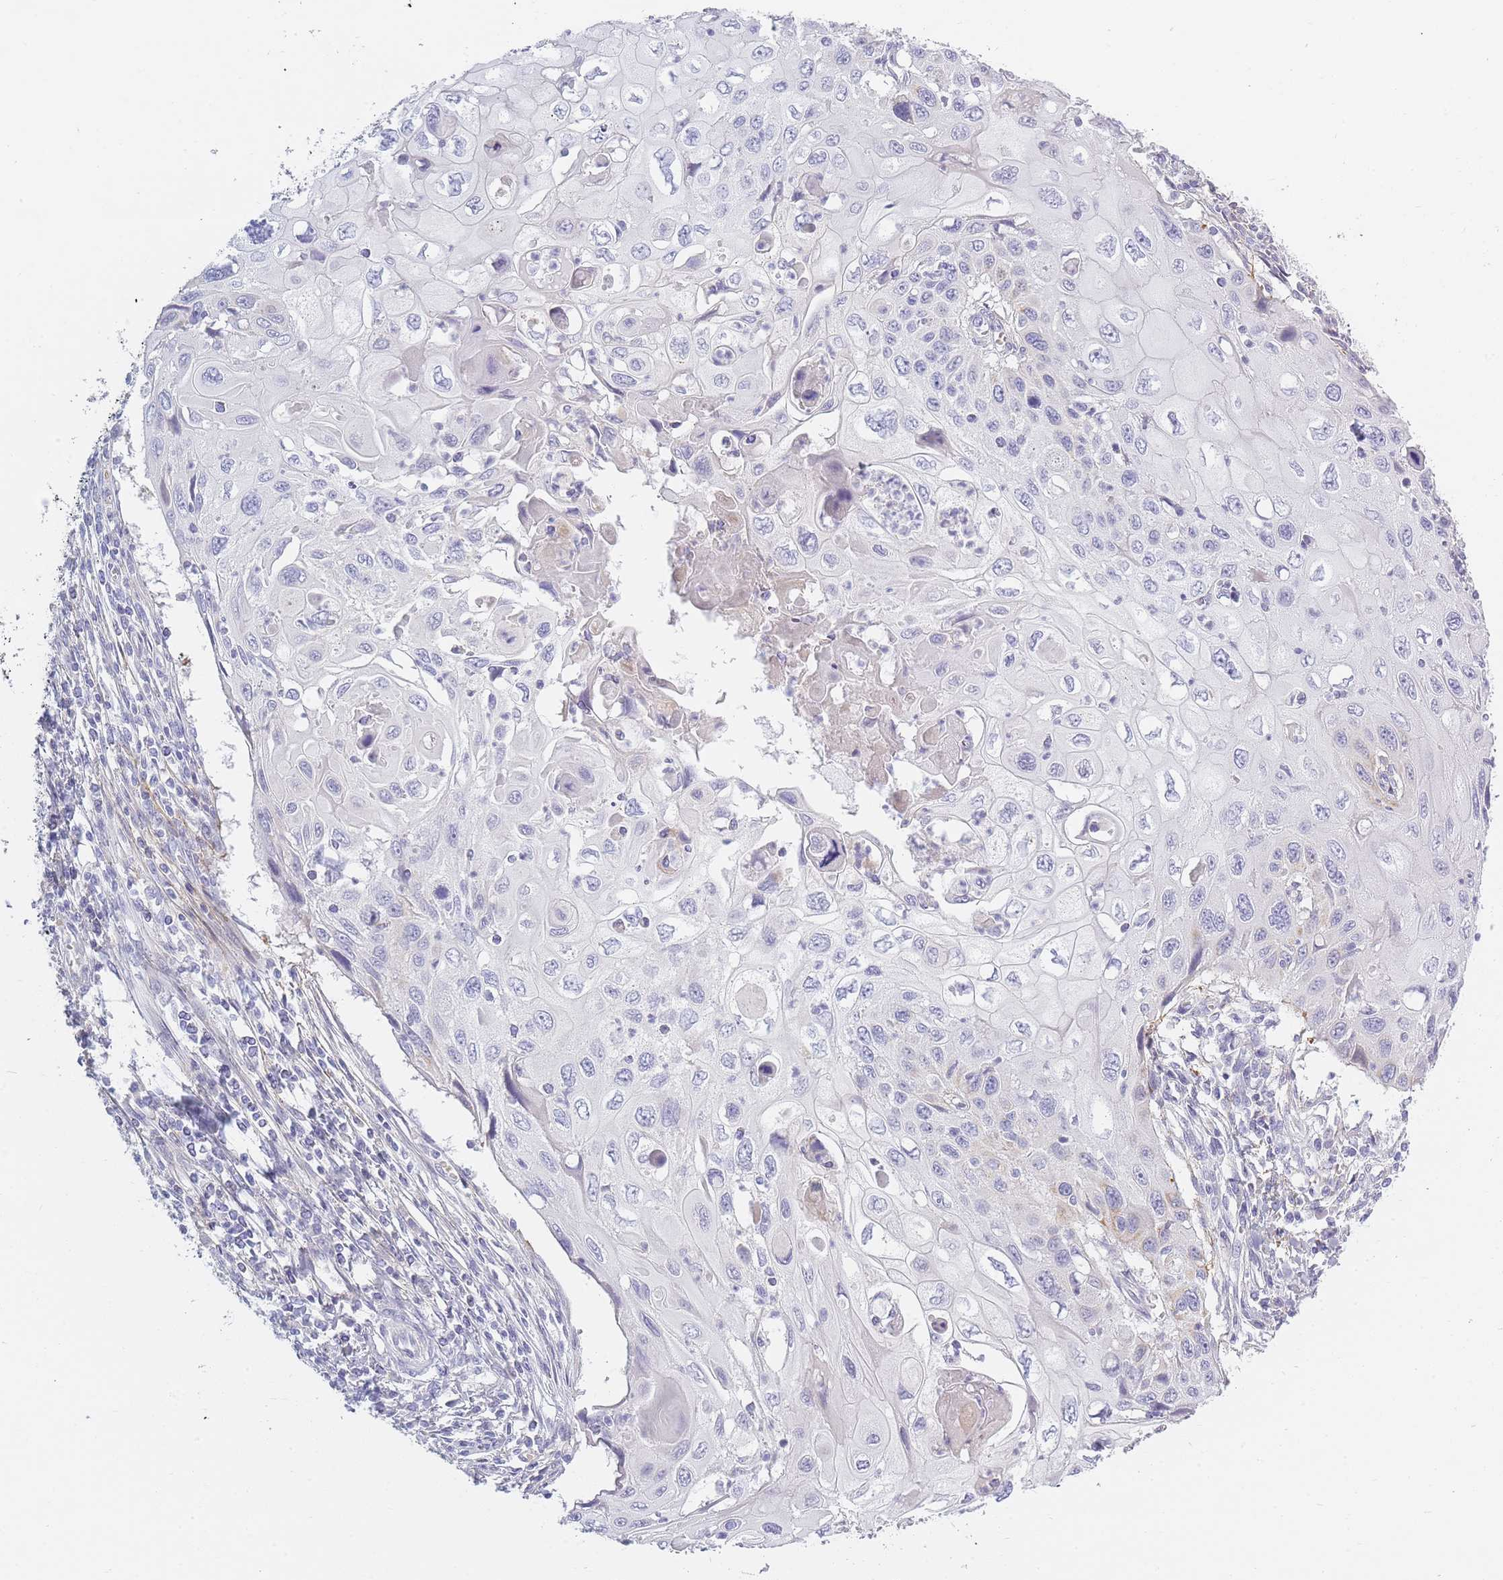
{"staining": {"intensity": "negative", "quantity": "none", "location": "none"}, "tissue": "cervical cancer", "cell_type": "Tumor cells", "image_type": "cancer", "snomed": [{"axis": "morphology", "description": "Squamous cell carcinoma, NOS"}, {"axis": "topography", "description": "Cervix"}], "caption": "The image shows no significant expression in tumor cells of squamous cell carcinoma (cervical). (DAB immunohistochemistry (IHC), high magnification).", "gene": "AP3M2", "patient": {"sex": "female", "age": 70}}